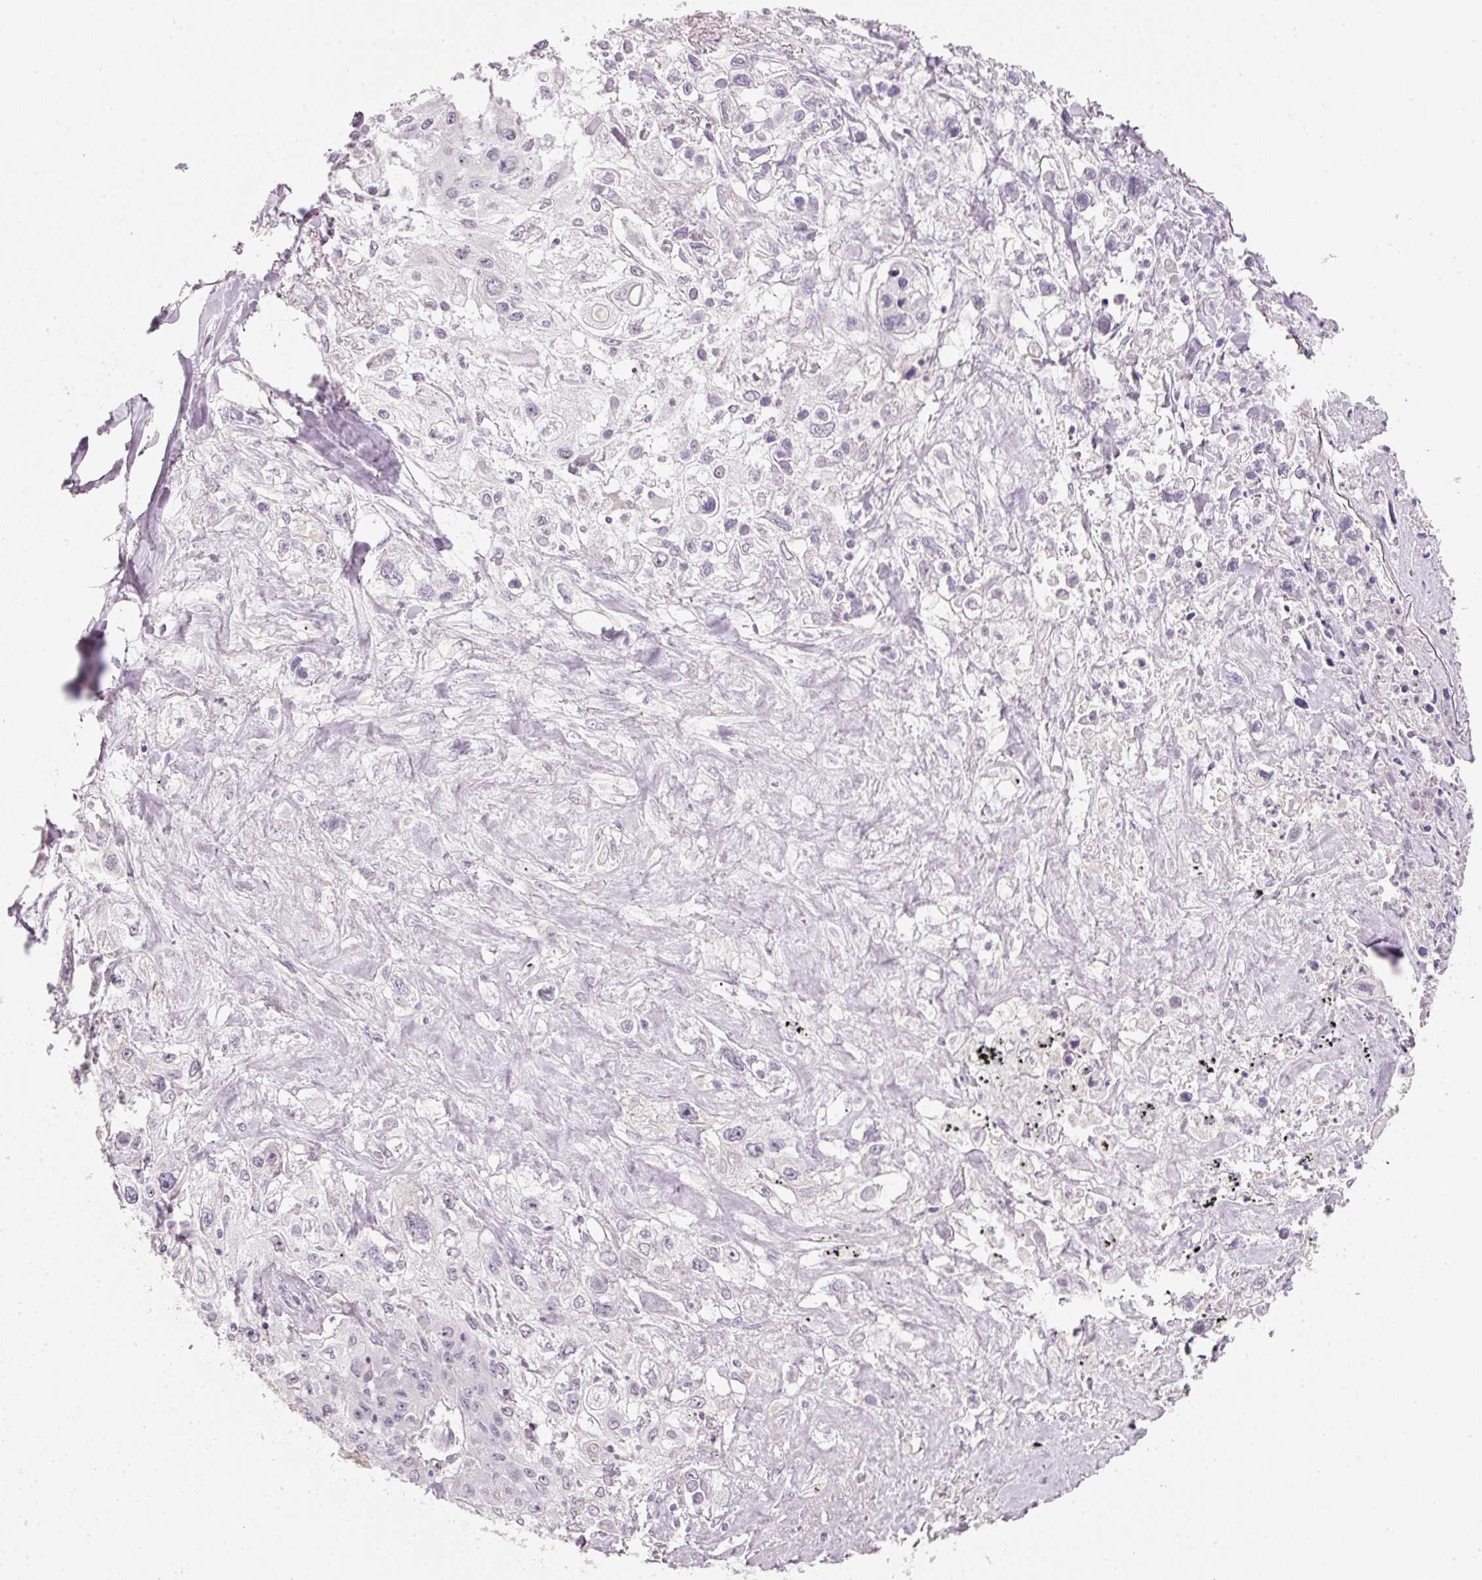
{"staining": {"intensity": "negative", "quantity": "none", "location": "none"}, "tissue": "lung cancer", "cell_type": "Tumor cells", "image_type": "cancer", "snomed": [{"axis": "morphology", "description": "Squamous cell carcinoma, NOS"}, {"axis": "topography", "description": "Lung"}], "caption": "Immunohistochemical staining of lung cancer (squamous cell carcinoma) exhibits no significant staining in tumor cells.", "gene": "ENSG00000206549", "patient": {"sex": "female", "age": 69}}